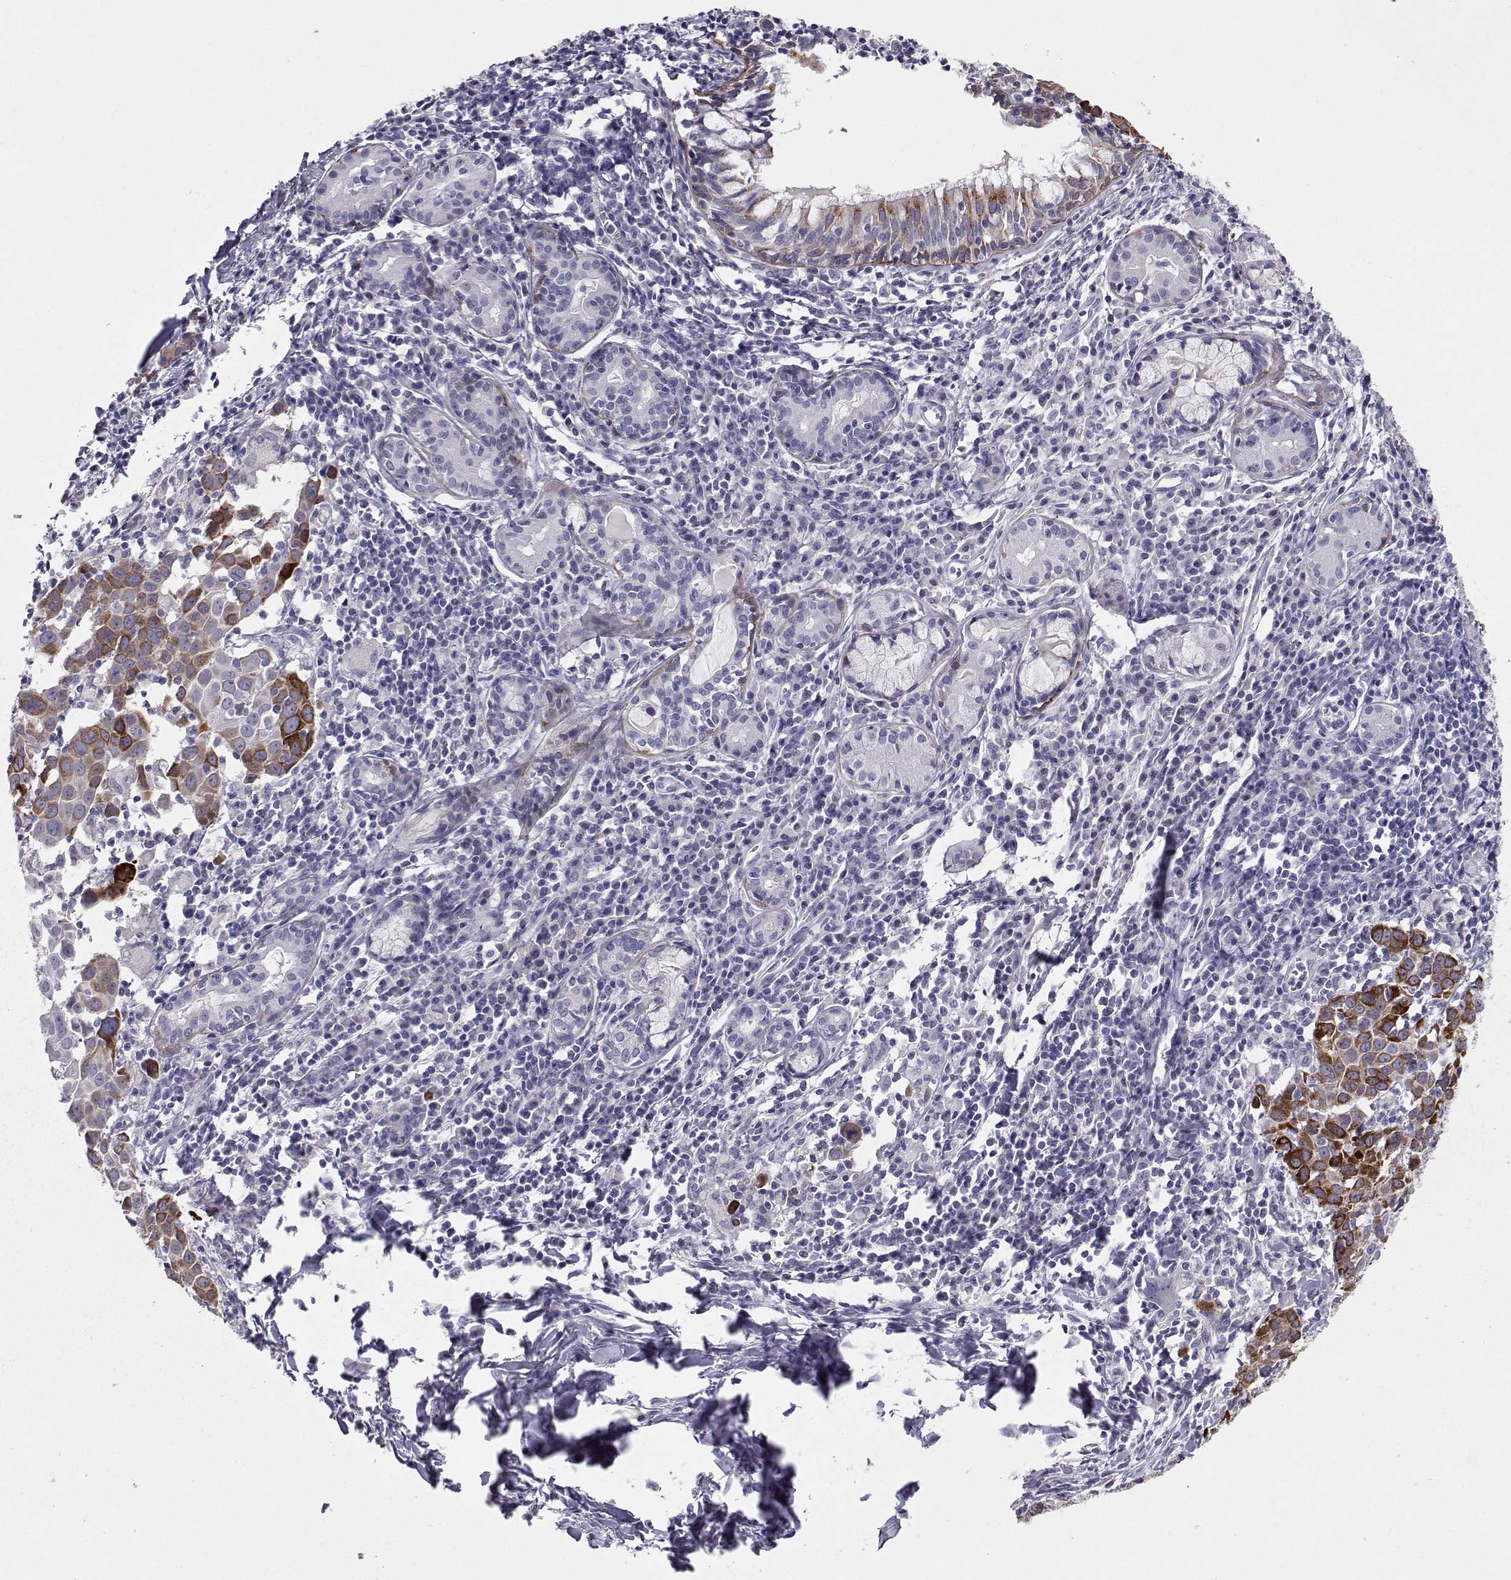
{"staining": {"intensity": "strong", "quantity": ">75%", "location": "cytoplasmic/membranous"}, "tissue": "lung cancer", "cell_type": "Tumor cells", "image_type": "cancer", "snomed": [{"axis": "morphology", "description": "Squamous cell carcinoma, NOS"}, {"axis": "topography", "description": "Lung"}], "caption": "Lung cancer (squamous cell carcinoma) stained for a protein shows strong cytoplasmic/membranous positivity in tumor cells.", "gene": "LAMB3", "patient": {"sex": "male", "age": 57}}